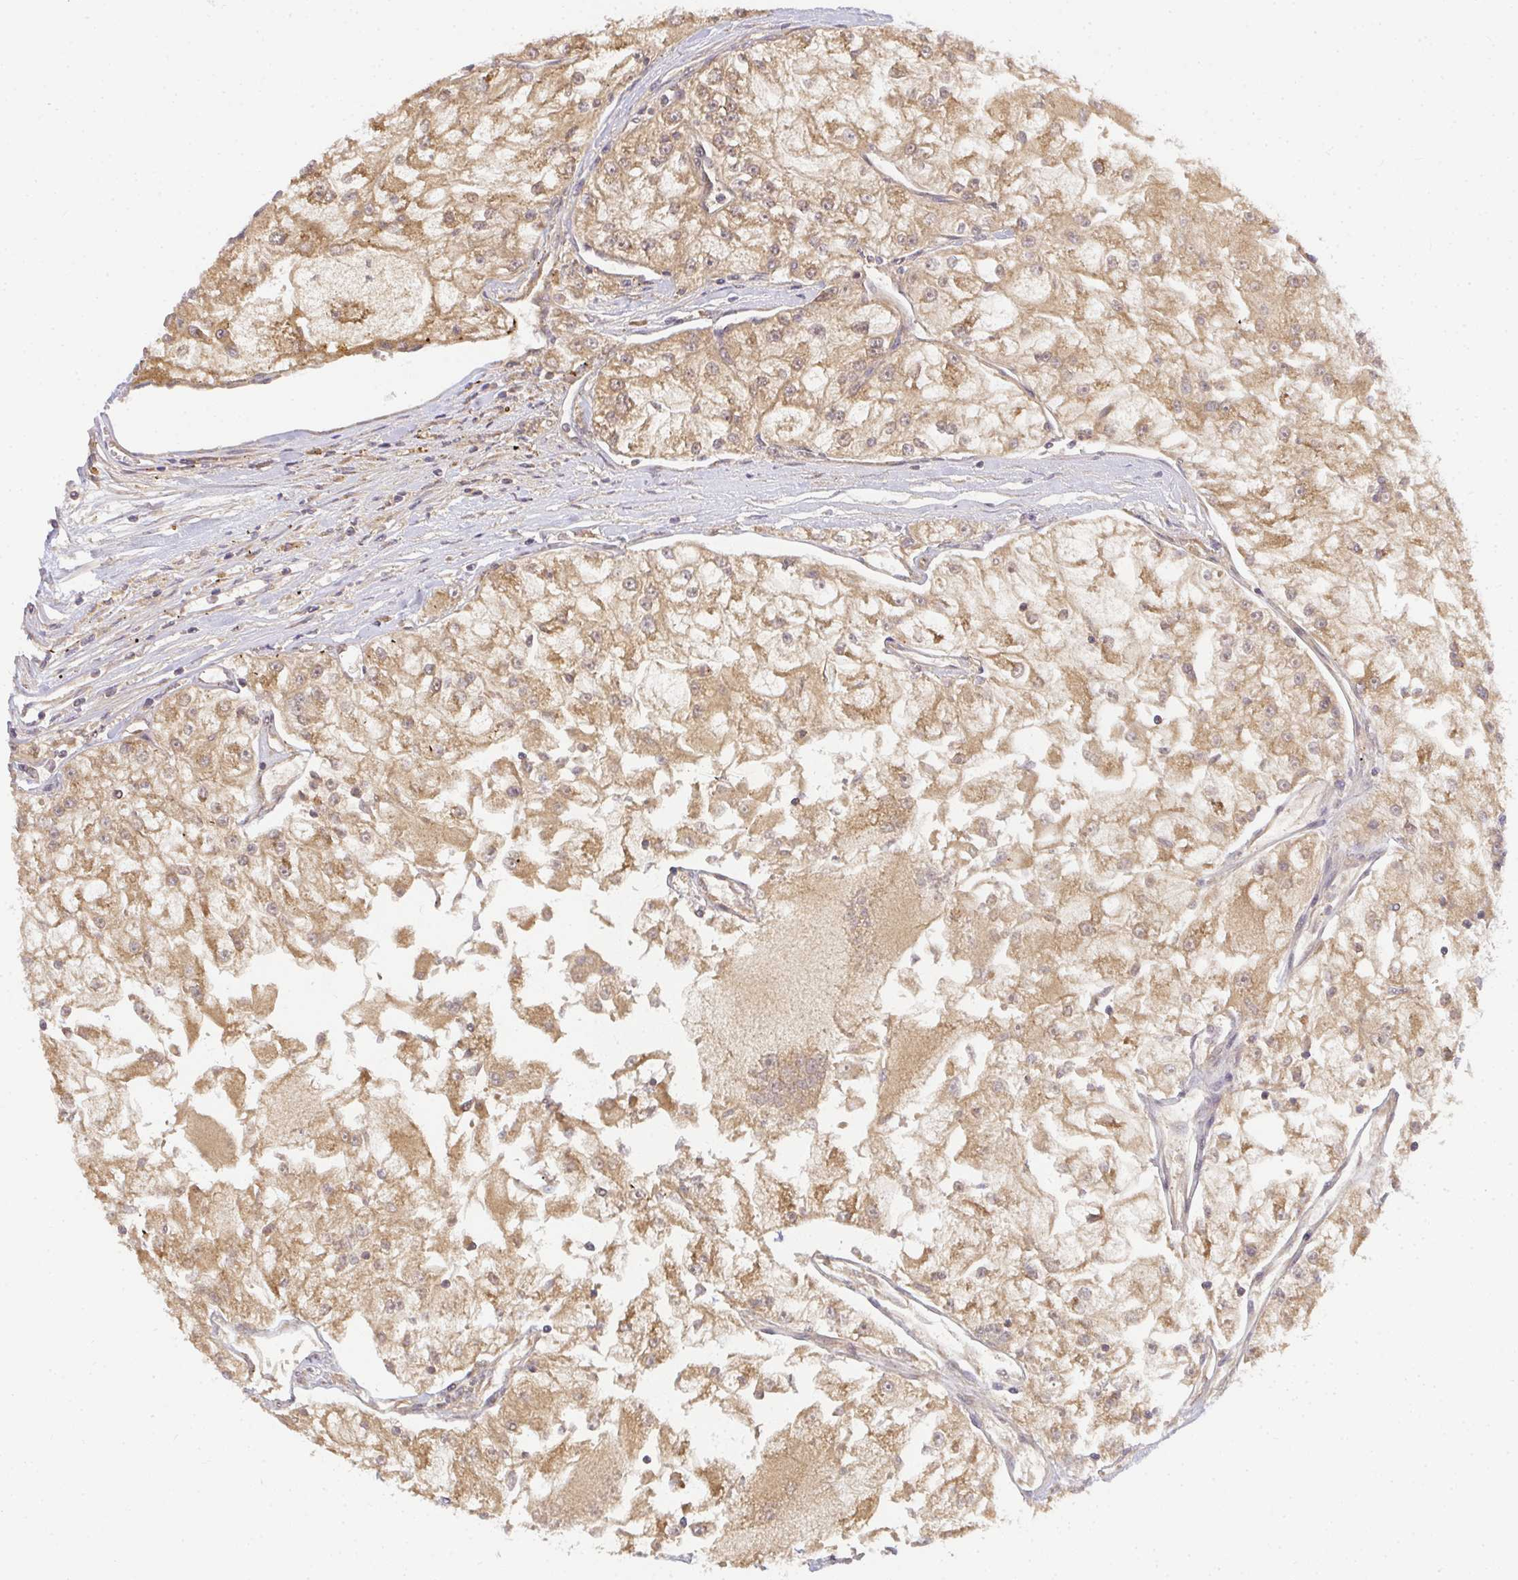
{"staining": {"intensity": "moderate", "quantity": ">75%", "location": "cytoplasmic/membranous"}, "tissue": "renal cancer", "cell_type": "Tumor cells", "image_type": "cancer", "snomed": [{"axis": "morphology", "description": "Adenocarcinoma, NOS"}, {"axis": "topography", "description": "Kidney"}], "caption": "This photomicrograph reveals renal adenocarcinoma stained with IHC to label a protein in brown. The cytoplasmic/membranous of tumor cells show moderate positivity for the protein. Nuclei are counter-stained blue.", "gene": "SLC35B3", "patient": {"sex": "female", "age": 72}}